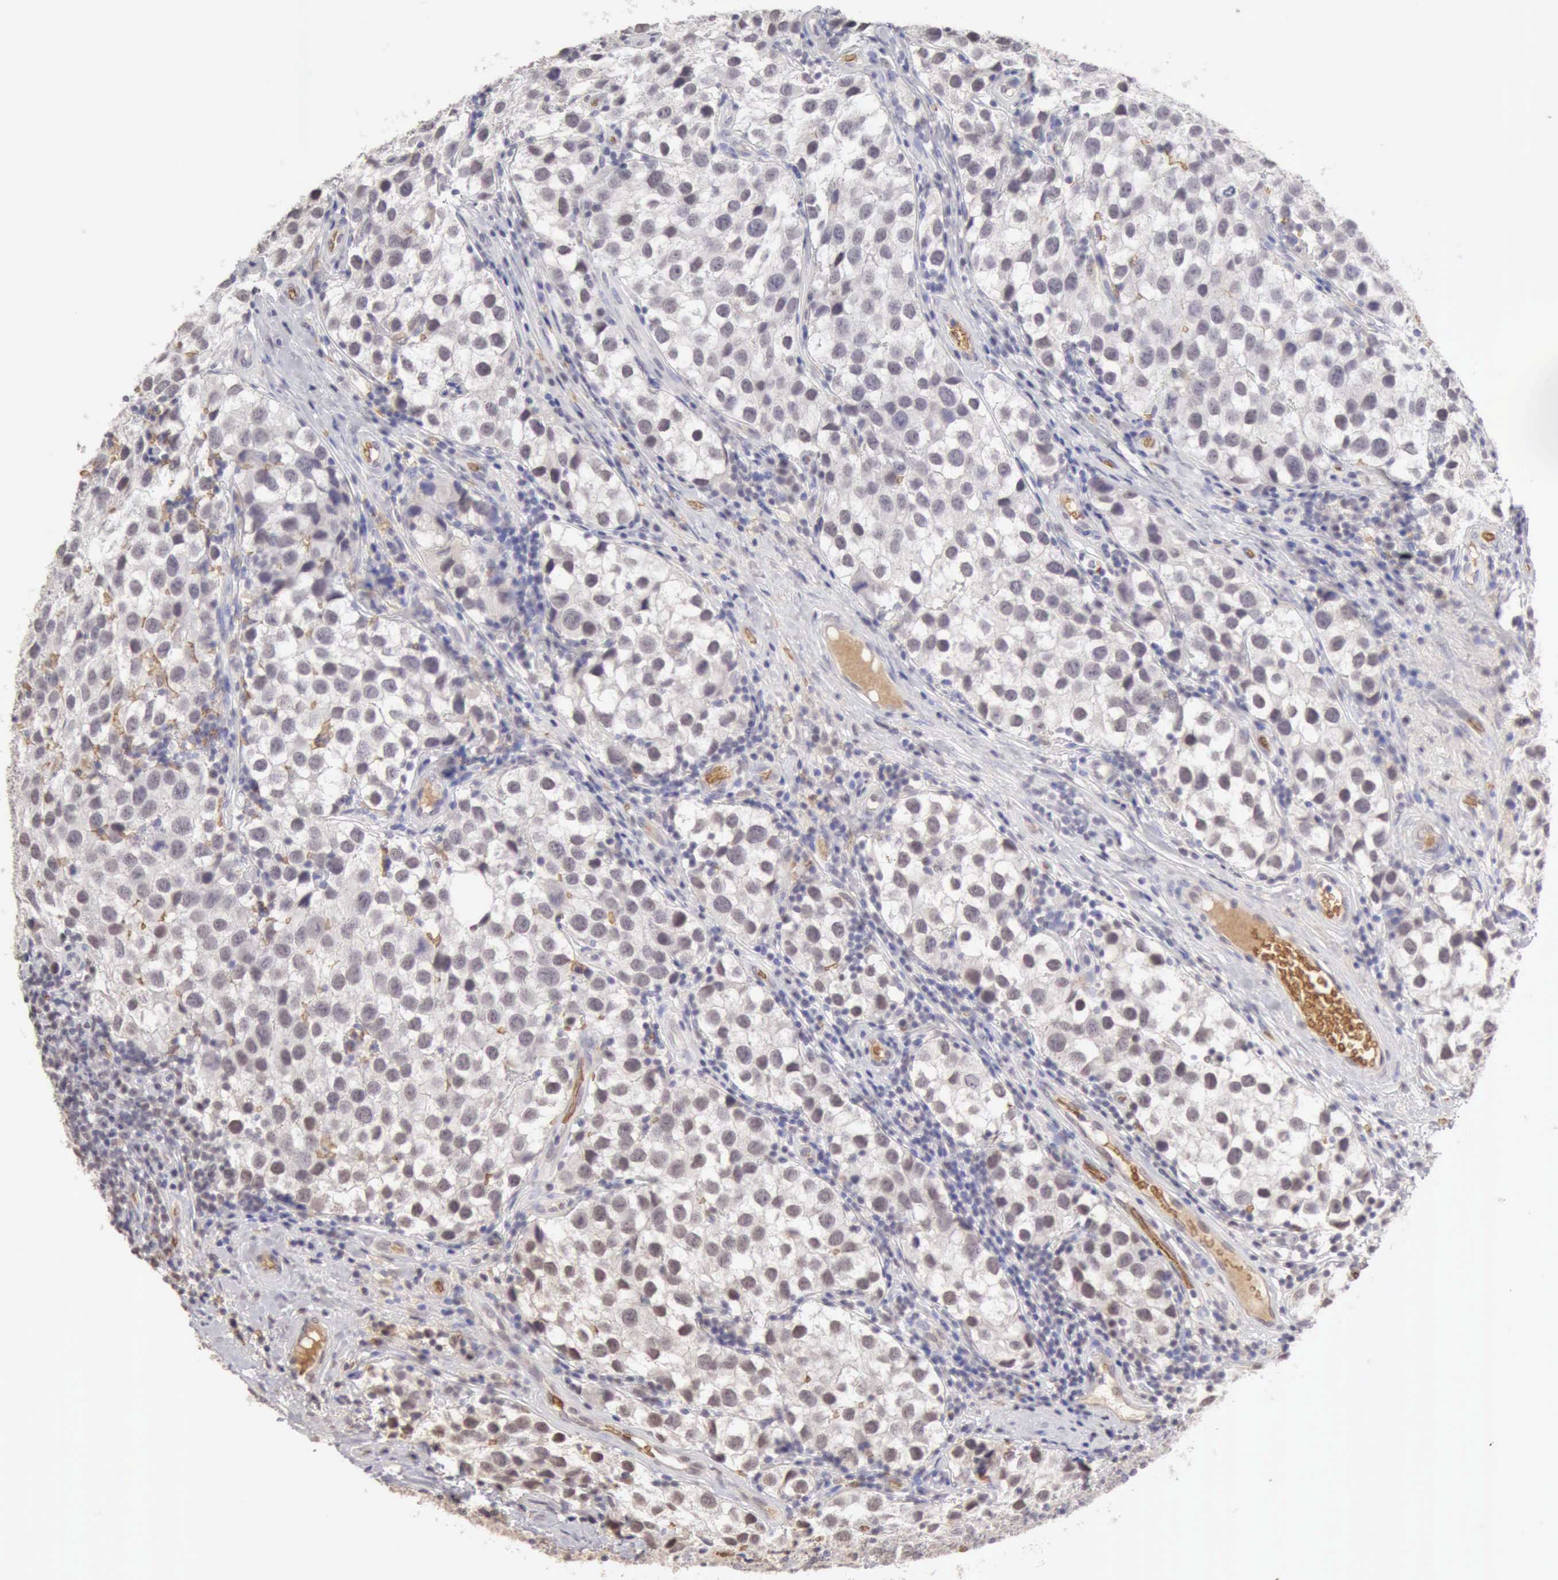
{"staining": {"intensity": "weak", "quantity": "<25%", "location": "nuclear"}, "tissue": "testis cancer", "cell_type": "Tumor cells", "image_type": "cancer", "snomed": [{"axis": "morphology", "description": "Seminoma, NOS"}, {"axis": "topography", "description": "Testis"}], "caption": "Testis cancer was stained to show a protein in brown. There is no significant expression in tumor cells.", "gene": "CFI", "patient": {"sex": "male", "age": 39}}